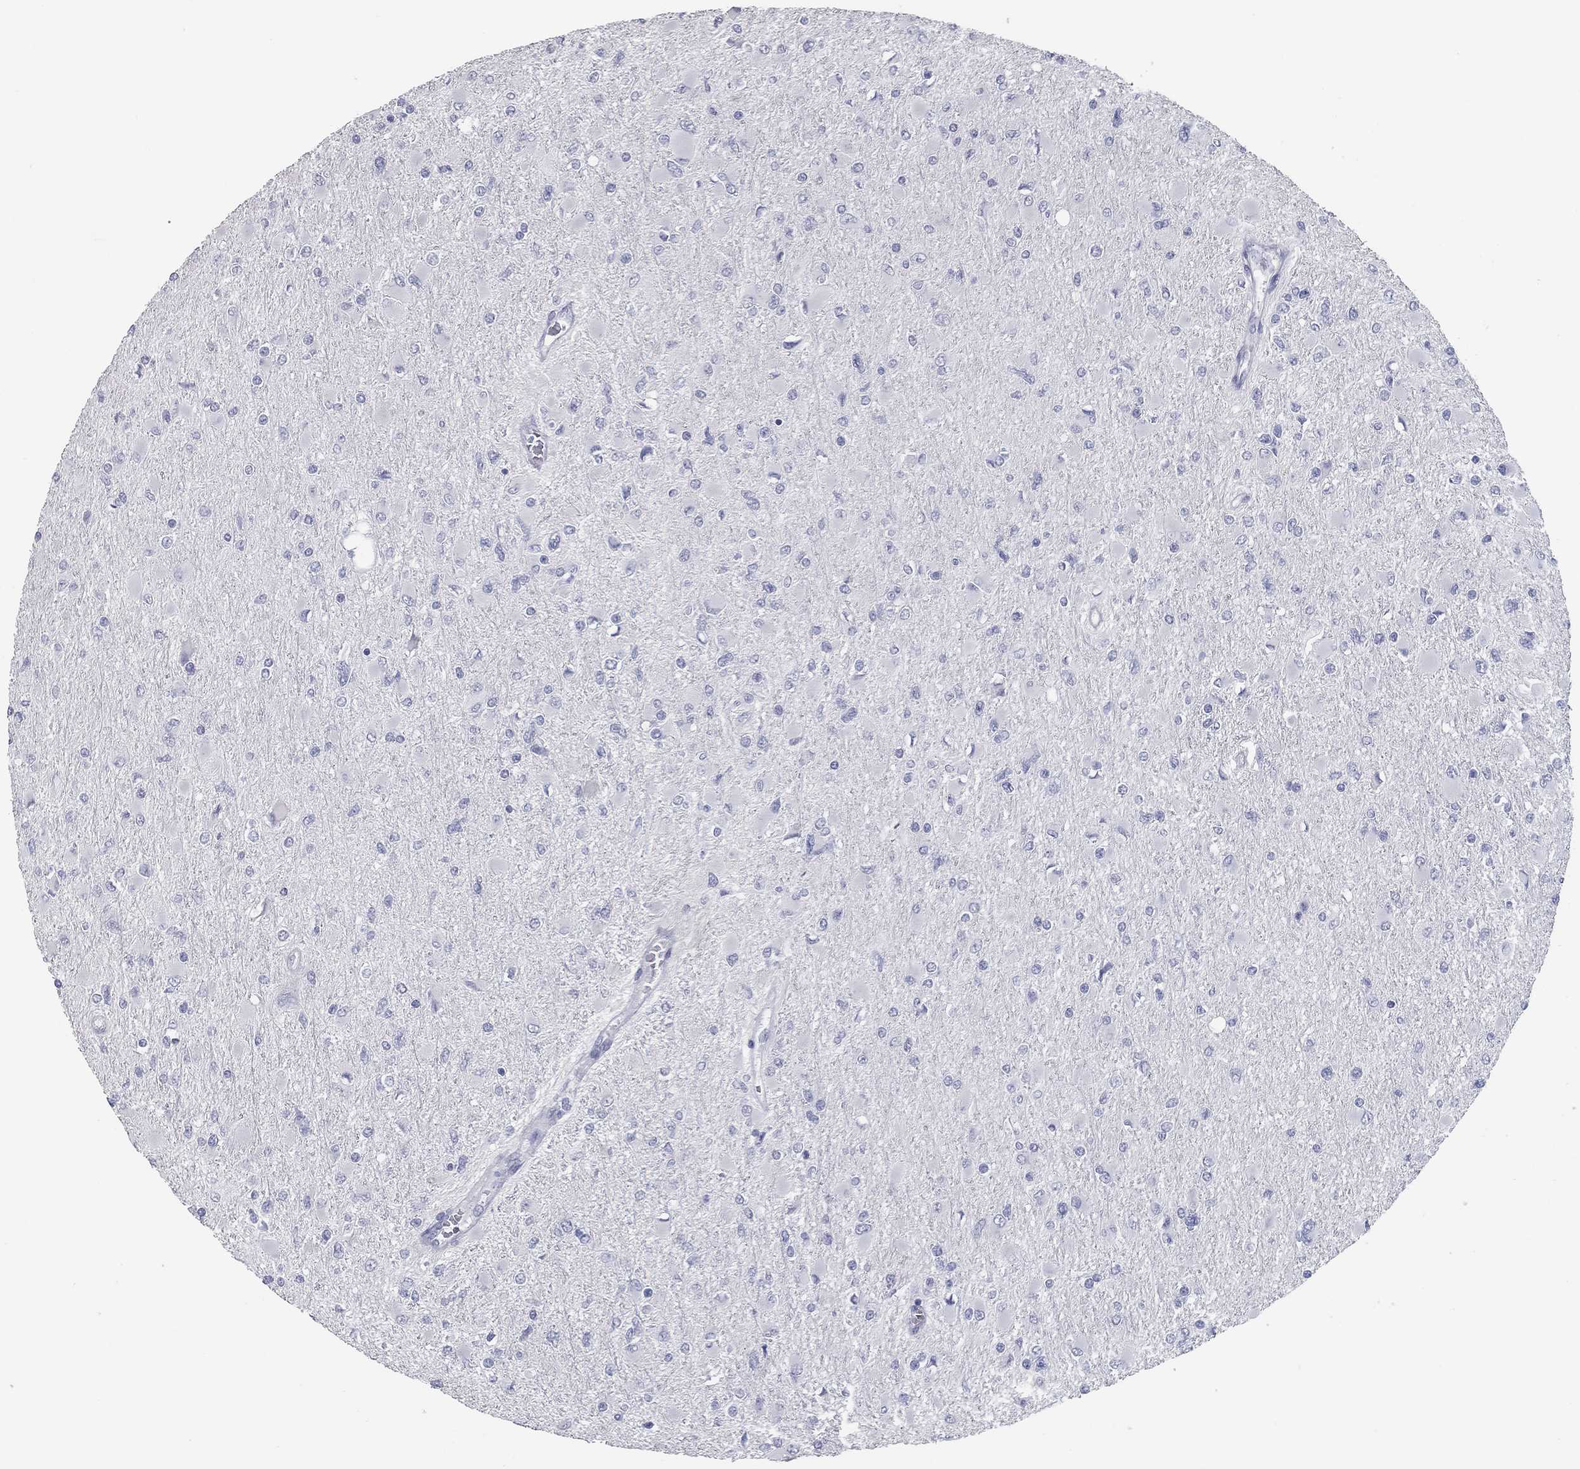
{"staining": {"intensity": "negative", "quantity": "none", "location": "none"}, "tissue": "glioma", "cell_type": "Tumor cells", "image_type": "cancer", "snomed": [{"axis": "morphology", "description": "Glioma, malignant, High grade"}, {"axis": "topography", "description": "Cerebral cortex"}], "caption": "The micrograph displays no significant positivity in tumor cells of malignant high-grade glioma.", "gene": "TAC1", "patient": {"sex": "female", "age": 36}}